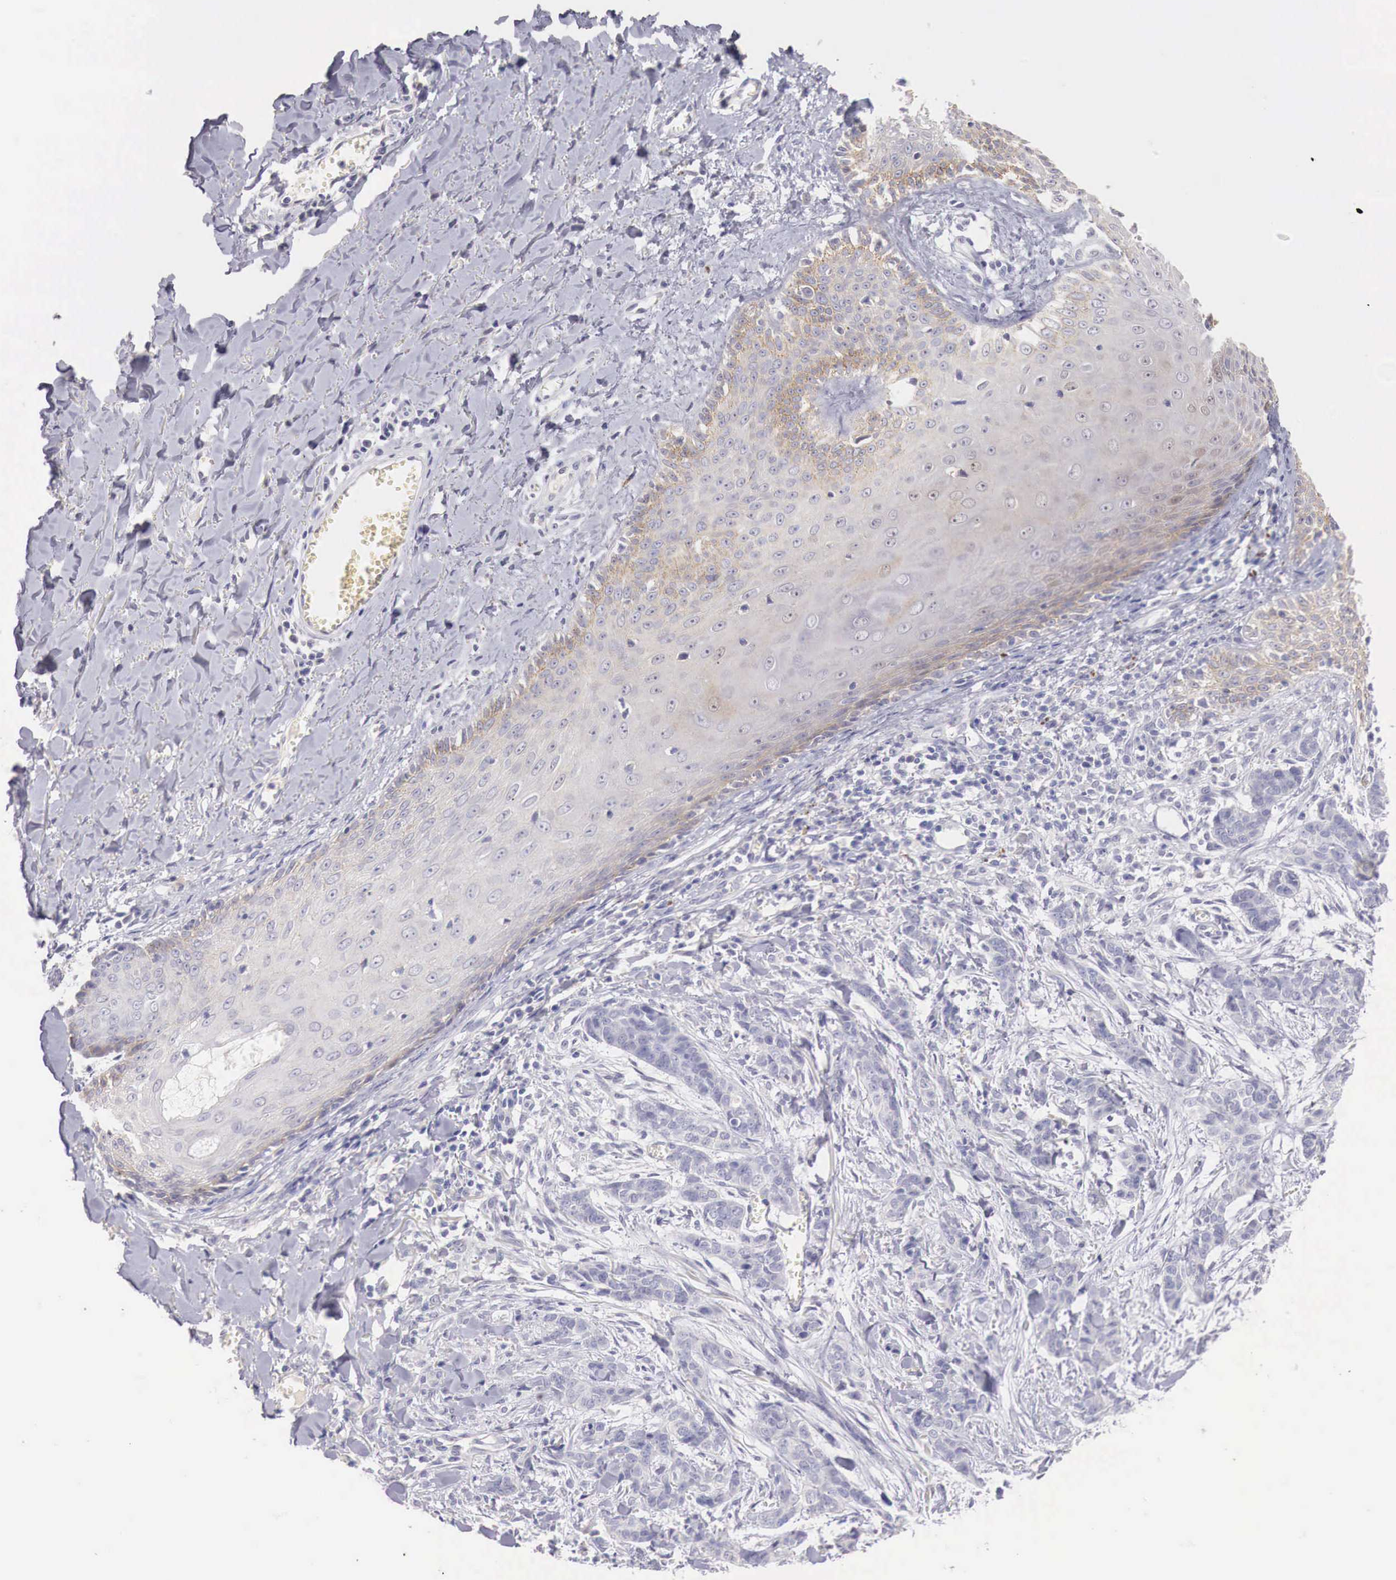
{"staining": {"intensity": "negative", "quantity": "none", "location": "none"}, "tissue": "skin cancer", "cell_type": "Tumor cells", "image_type": "cancer", "snomed": [{"axis": "morphology", "description": "Normal tissue, NOS"}, {"axis": "morphology", "description": "Basal cell carcinoma"}, {"axis": "topography", "description": "Skin"}], "caption": "Image shows no significant protein staining in tumor cells of basal cell carcinoma (skin).", "gene": "ITIH6", "patient": {"sex": "female", "age": 65}}